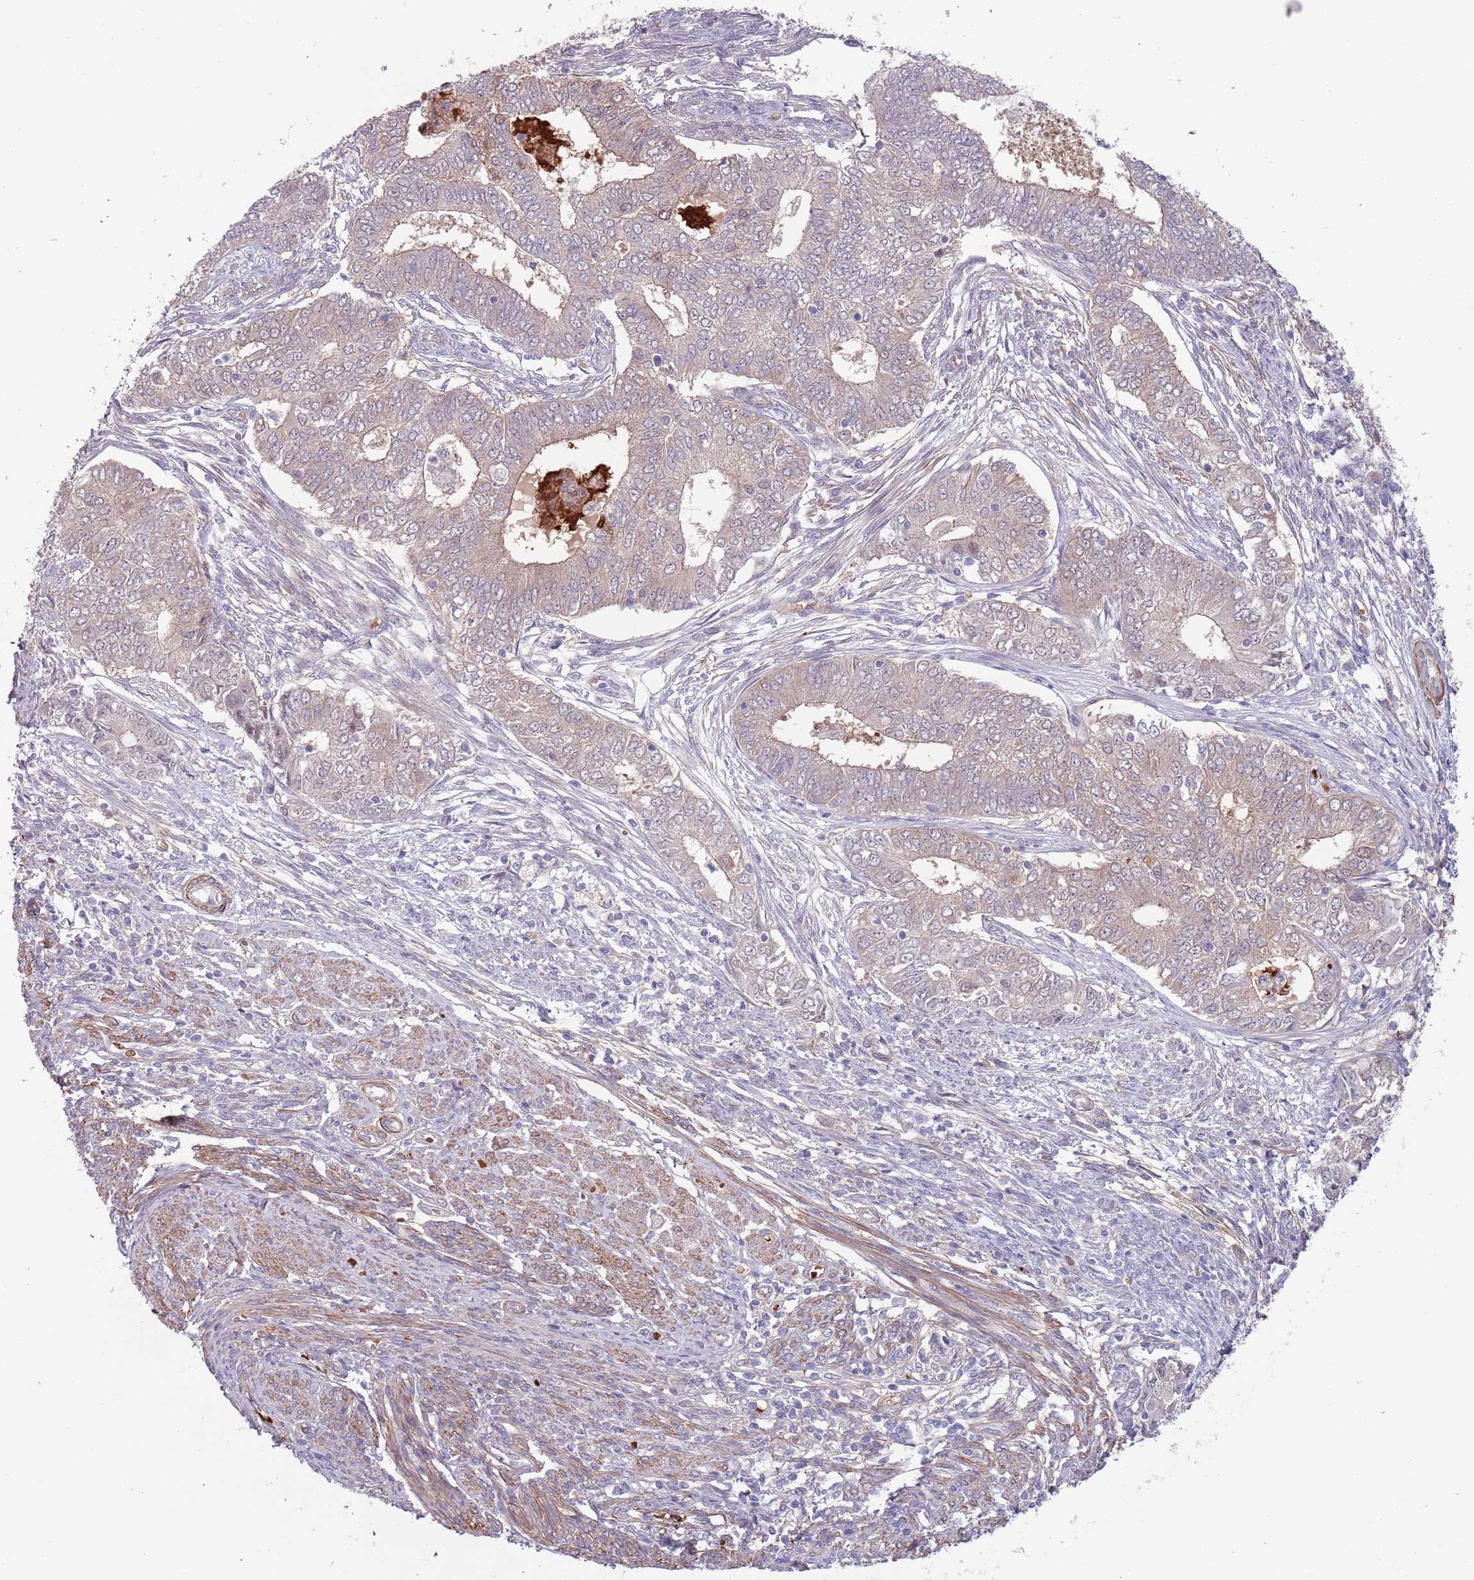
{"staining": {"intensity": "weak", "quantity": "<25%", "location": "cytoplasmic/membranous"}, "tissue": "endometrial cancer", "cell_type": "Tumor cells", "image_type": "cancer", "snomed": [{"axis": "morphology", "description": "Adenocarcinoma, NOS"}, {"axis": "topography", "description": "Endometrium"}], "caption": "Tumor cells show no significant protein staining in endometrial cancer (adenocarcinoma).", "gene": "CLNS1A", "patient": {"sex": "female", "age": 62}}